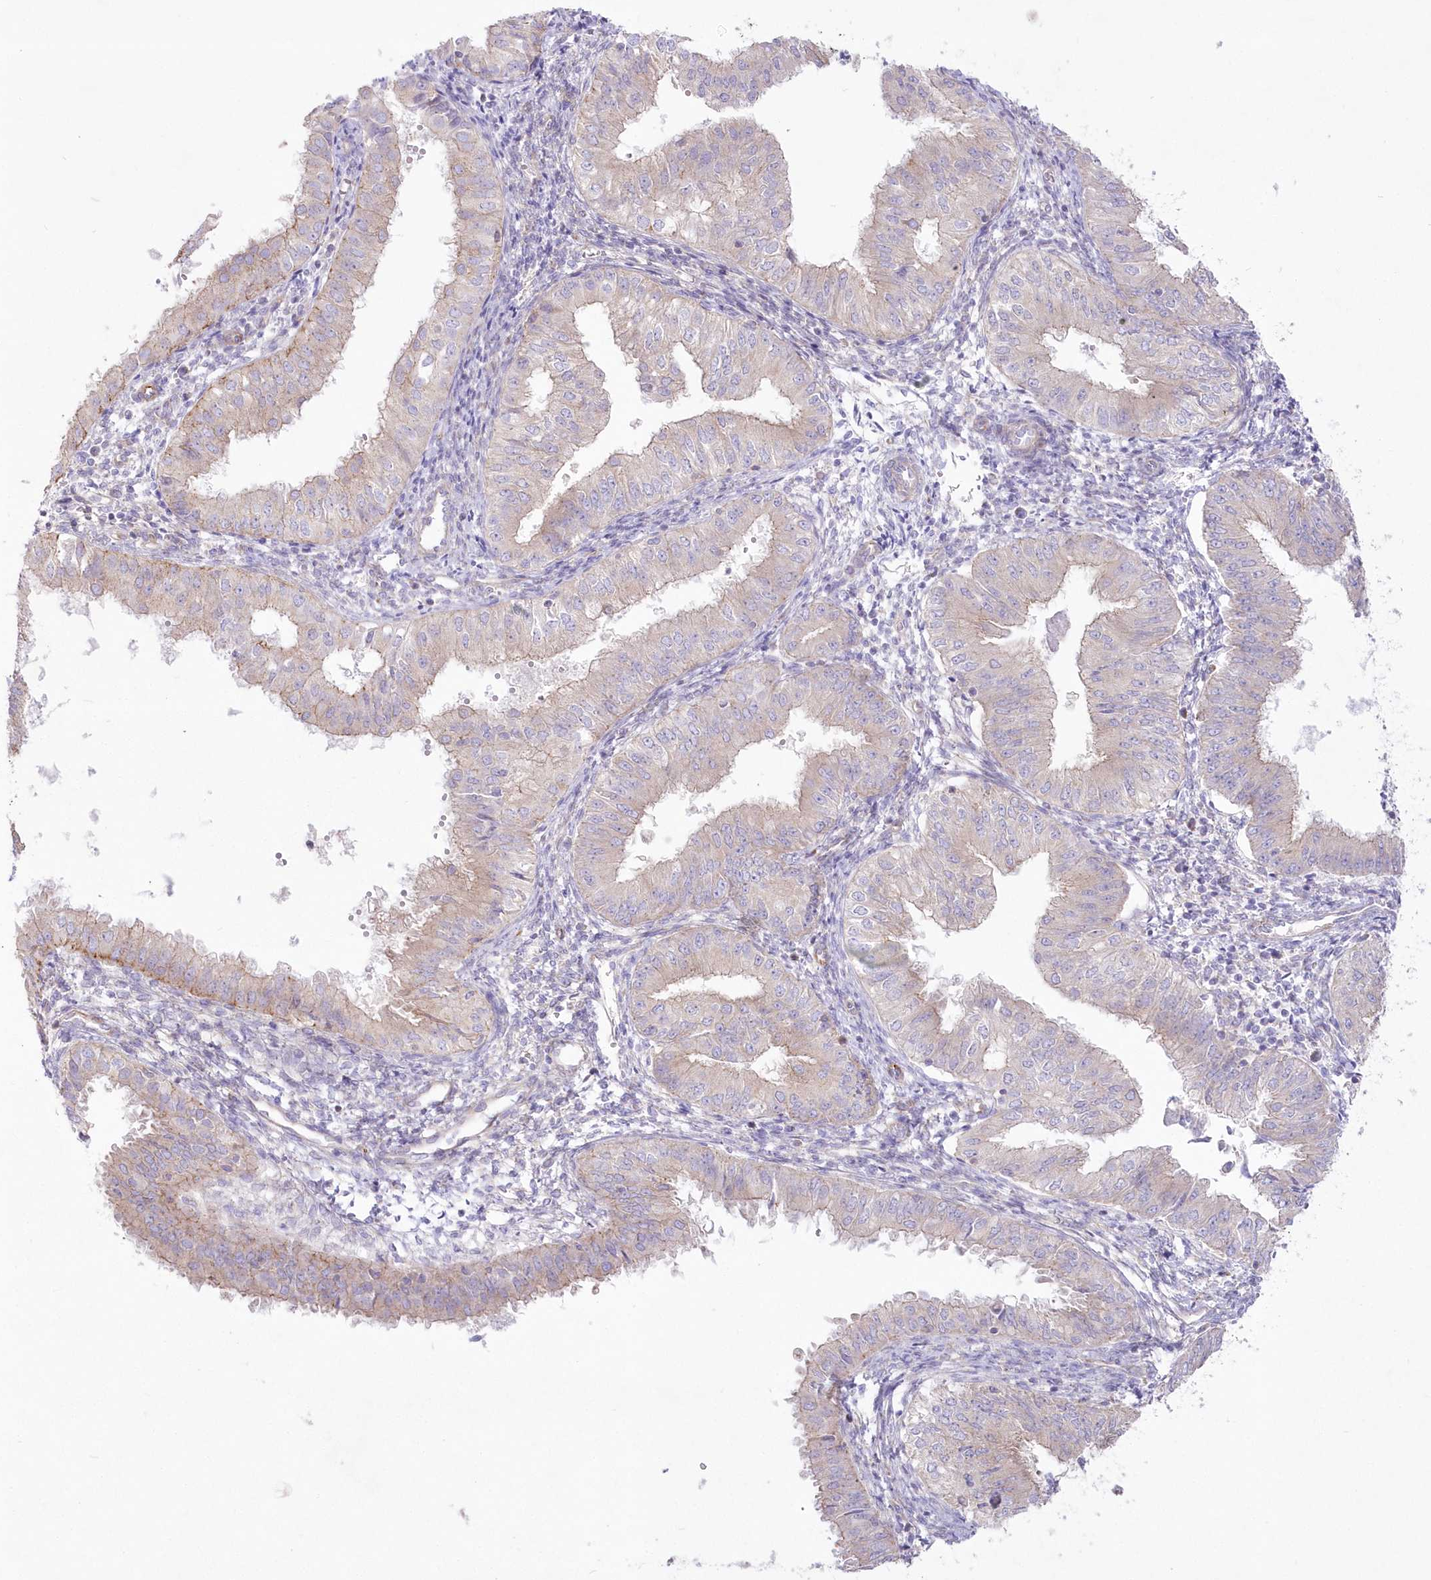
{"staining": {"intensity": "weak", "quantity": "25%-75%", "location": "cytoplasmic/membranous"}, "tissue": "endometrial cancer", "cell_type": "Tumor cells", "image_type": "cancer", "snomed": [{"axis": "morphology", "description": "Normal tissue, NOS"}, {"axis": "morphology", "description": "Adenocarcinoma, NOS"}, {"axis": "topography", "description": "Endometrium"}], "caption": "Human endometrial adenocarcinoma stained with a brown dye shows weak cytoplasmic/membranous positive positivity in about 25%-75% of tumor cells.", "gene": "ZNF843", "patient": {"sex": "female", "age": 53}}